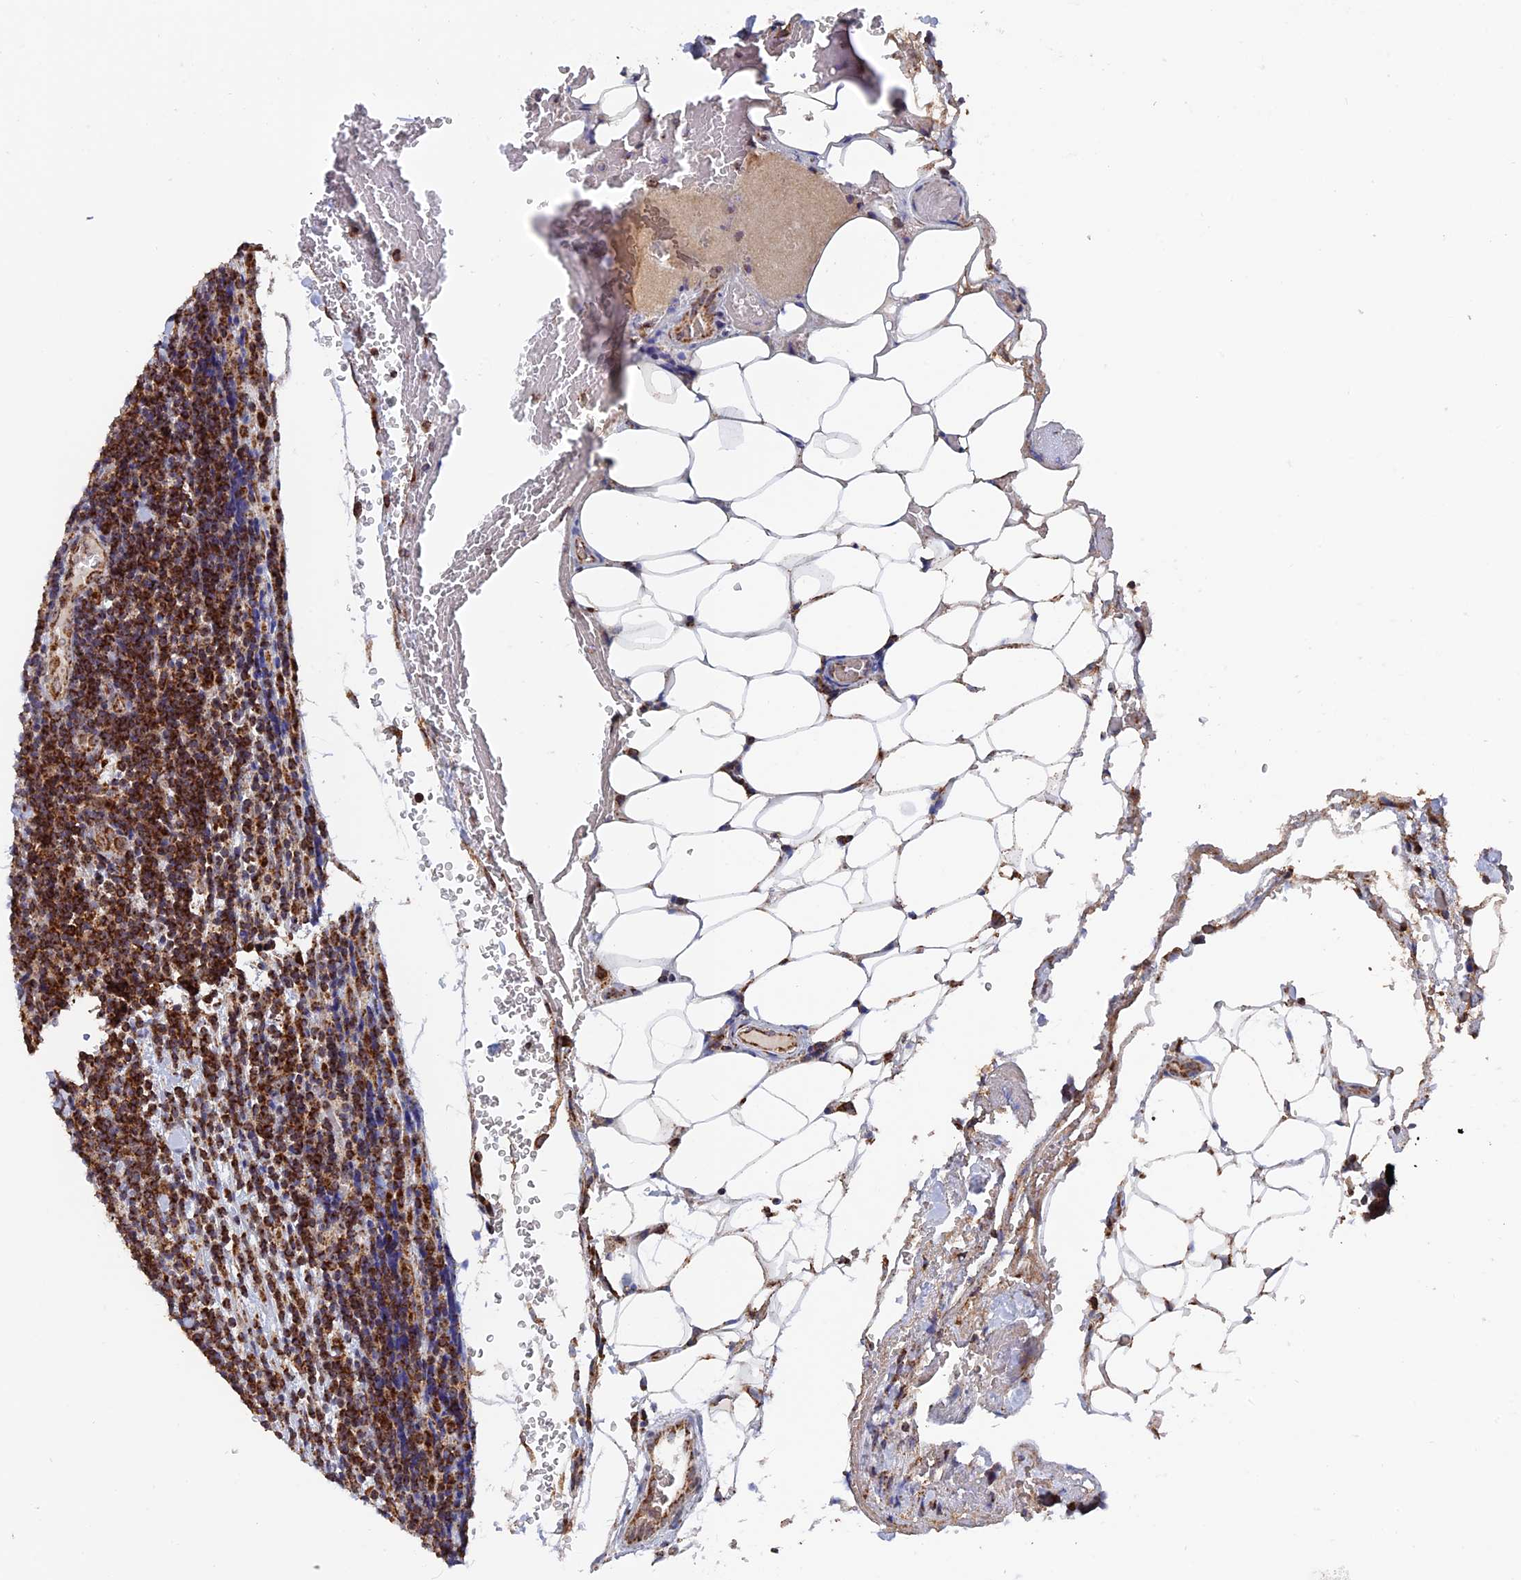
{"staining": {"intensity": "strong", "quantity": ">75%", "location": "cytoplasmic/membranous"}, "tissue": "lymphoma", "cell_type": "Tumor cells", "image_type": "cancer", "snomed": [{"axis": "morphology", "description": "Malignant lymphoma, non-Hodgkin's type, Low grade"}, {"axis": "topography", "description": "Lymph node"}], "caption": "High-magnification brightfield microscopy of lymphoma stained with DAB (brown) and counterstained with hematoxylin (blue). tumor cells exhibit strong cytoplasmic/membranous staining is seen in about>75% of cells.", "gene": "DTYMK", "patient": {"sex": "male", "age": 66}}